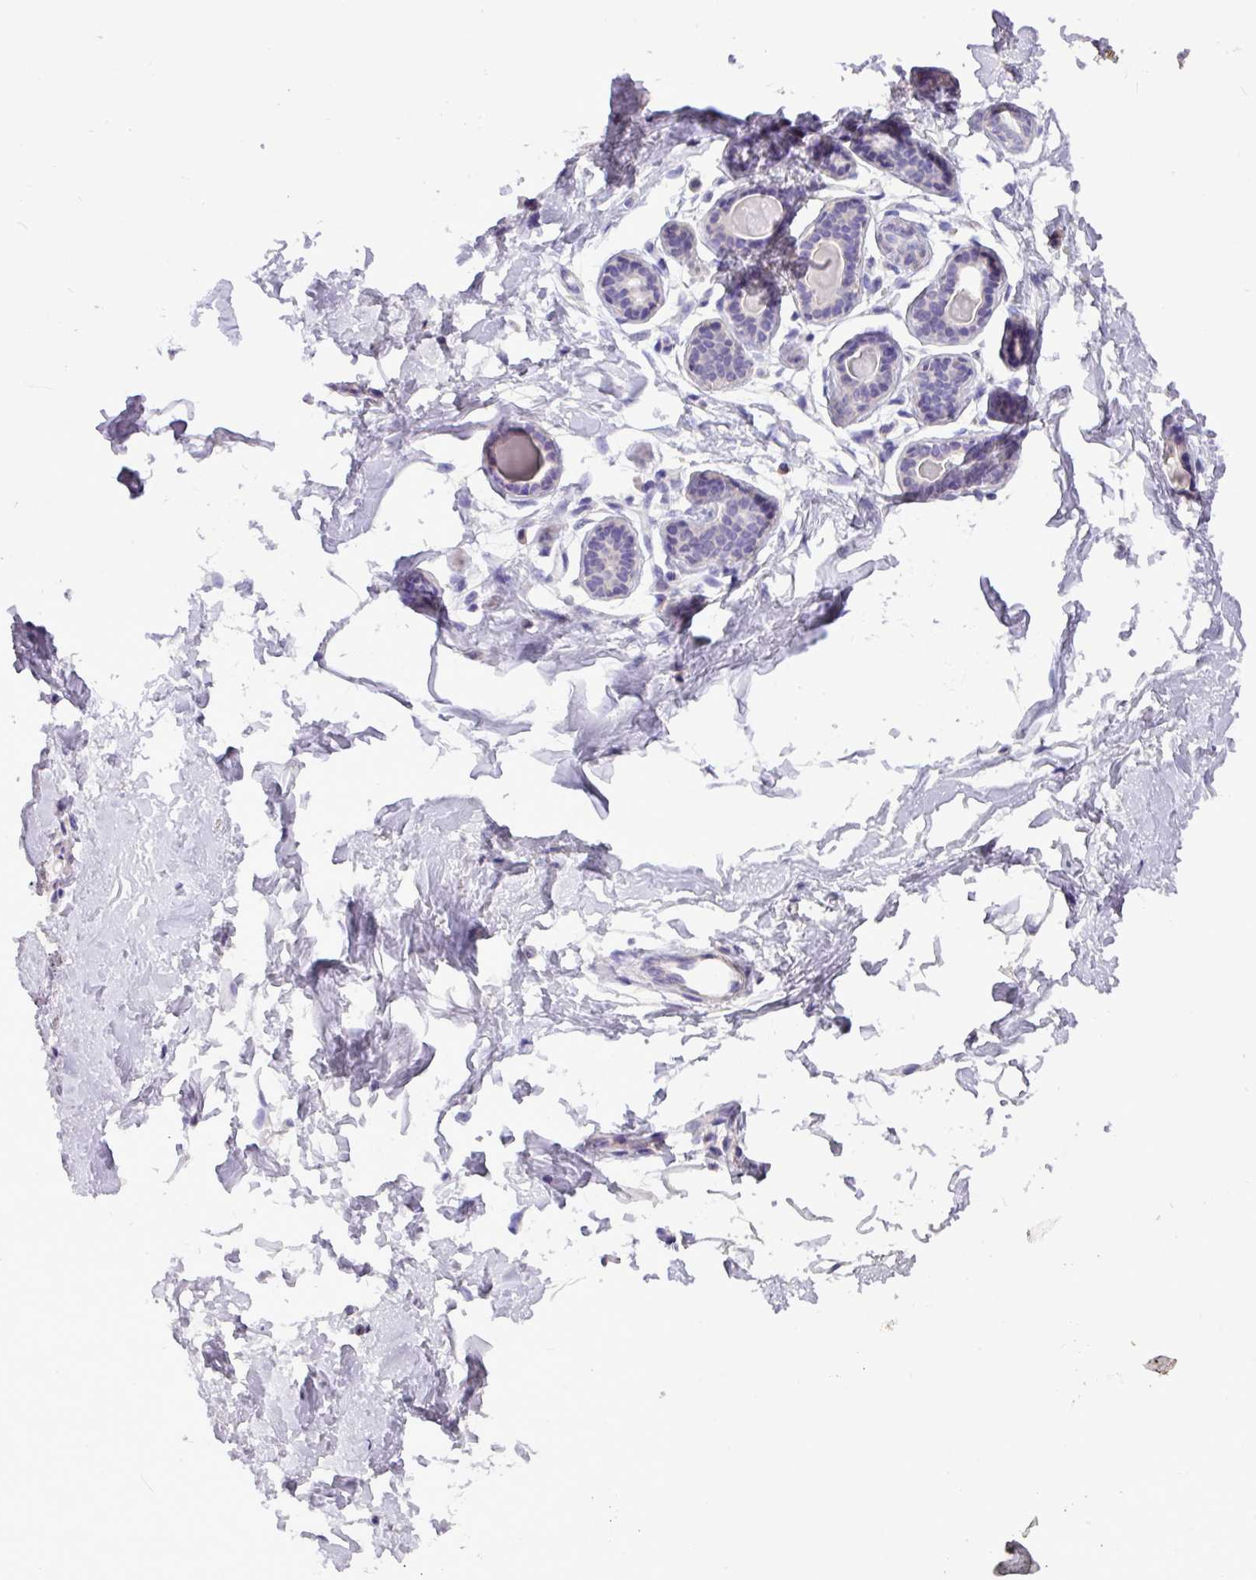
{"staining": {"intensity": "negative", "quantity": "none", "location": "none"}, "tissue": "breast", "cell_type": "Adipocytes", "image_type": "normal", "snomed": [{"axis": "morphology", "description": "Normal tissue, NOS"}, {"axis": "topography", "description": "Breast"}], "caption": "Protein analysis of benign breast demonstrates no significant staining in adipocytes.", "gene": "PAX8", "patient": {"sex": "female", "age": 23}}